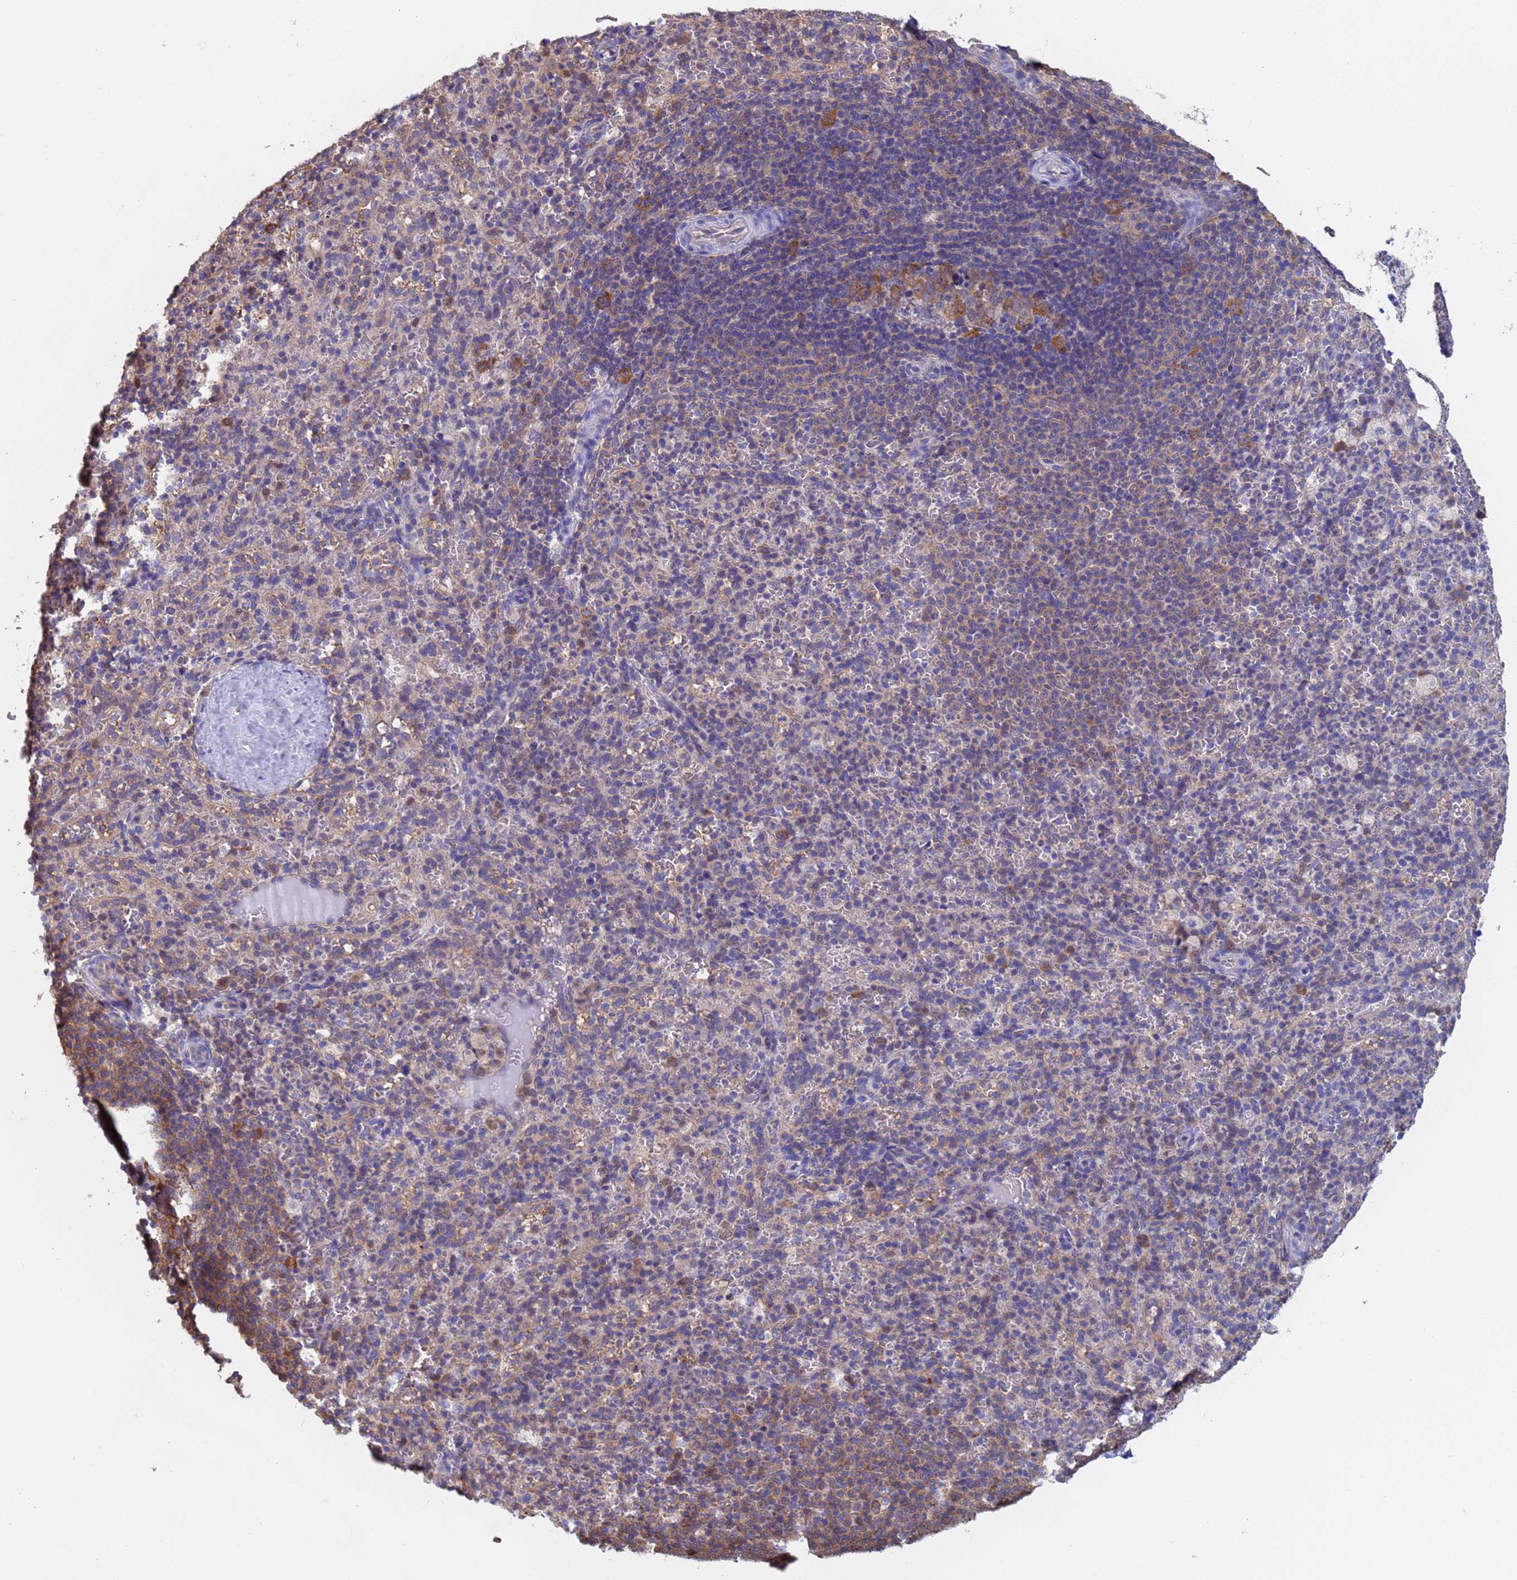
{"staining": {"intensity": "weak", "quantity": "<25%", "location": "cytoplasmic/membranous"}, "tissue": "spleen", "cell_type": "Cells in red pulp", "image_type": "normal", "snomed": [{"axis": "morphology", "description": "Normal tissue, NOS"}, {"axis": "topography", "description": "Spleen"}], "caption": "An IHC photomicrograph of normal spleen is shown. There is no staining in cells in red pulp of spleen.", "gene": "FAM25A", "patient": {"sex": "female", "age": 21}}